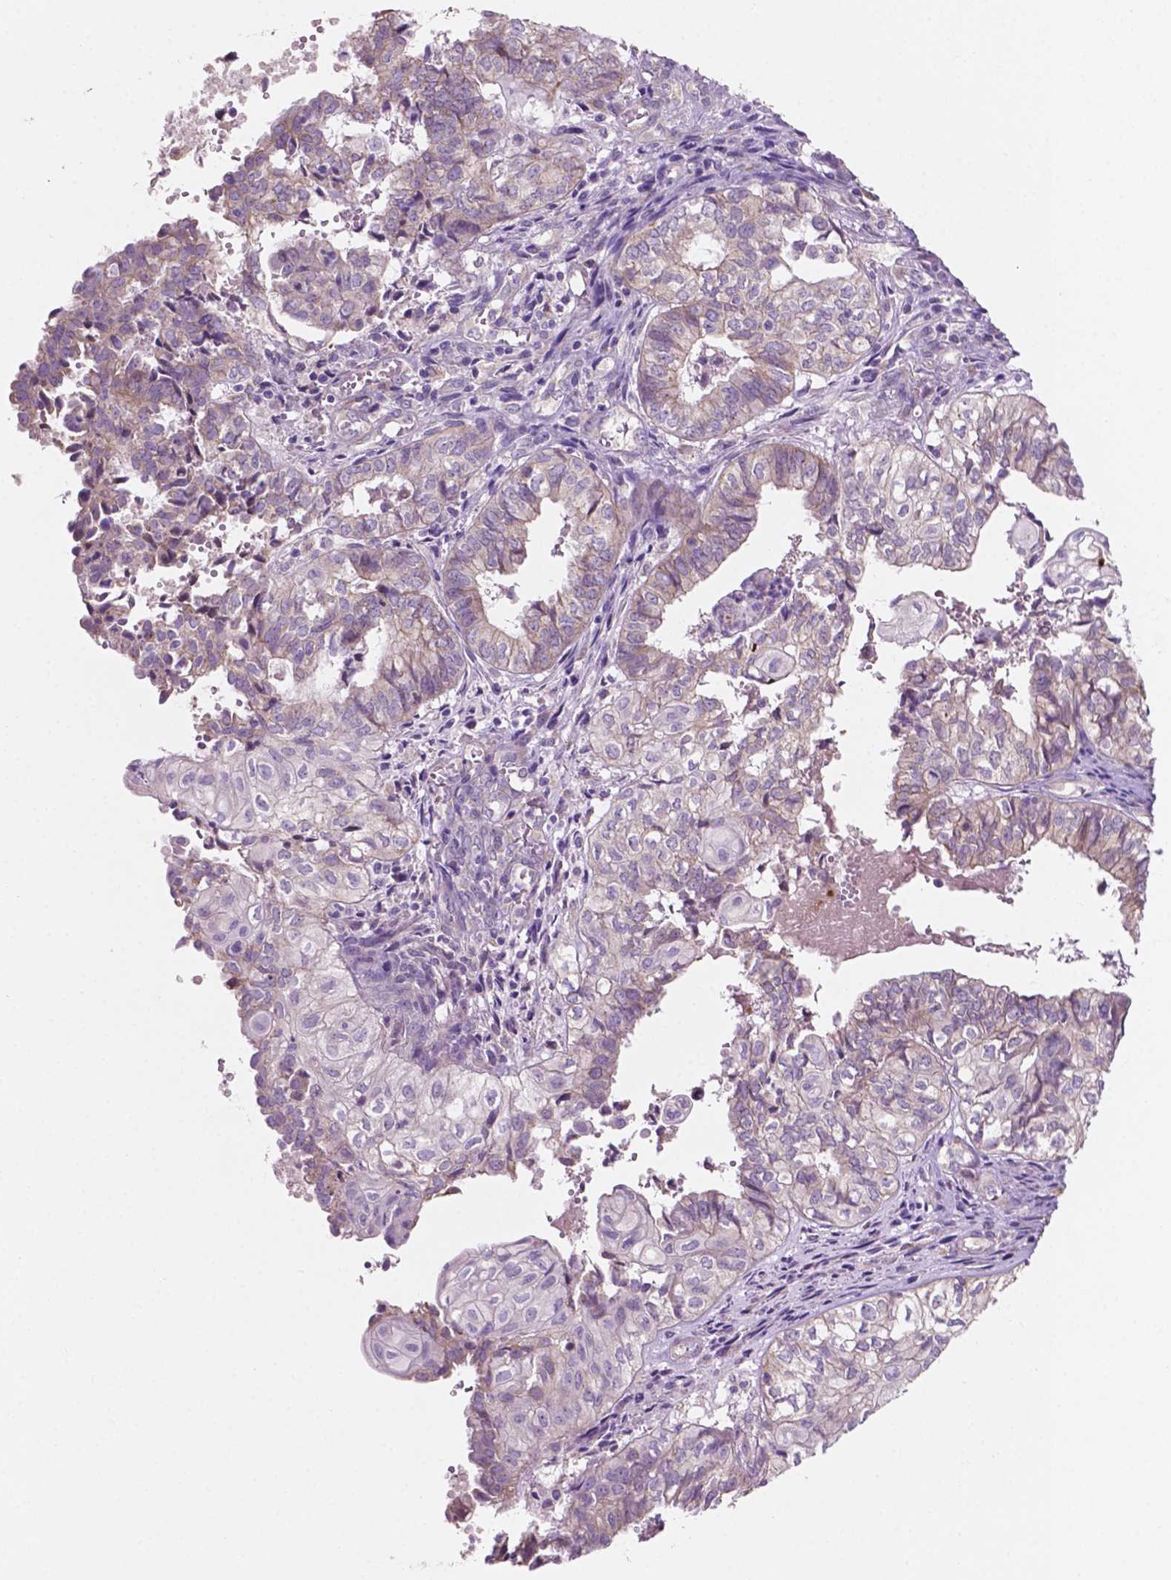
{"staining": {"intensity": "weak", "quantity": "25%-75%", "location": "cytoplasmic/membranous"}, "tissue": "ovarian cancer", "cell_type": "Tumor cells", "image_type": "cancer", "snomed": [{"axis": "morphology", "description": "Carcinoma, endometroid"}, {"axis": "topography", "description": "Ovary"}], "caption": "Ovarian cancer stained with IHC reveals weak cytoplasmic/membranous positivity in about 25%-75% of tumor cells.", "gene": "LRP1B", "patient": {"sex": "female", "age": 64}}